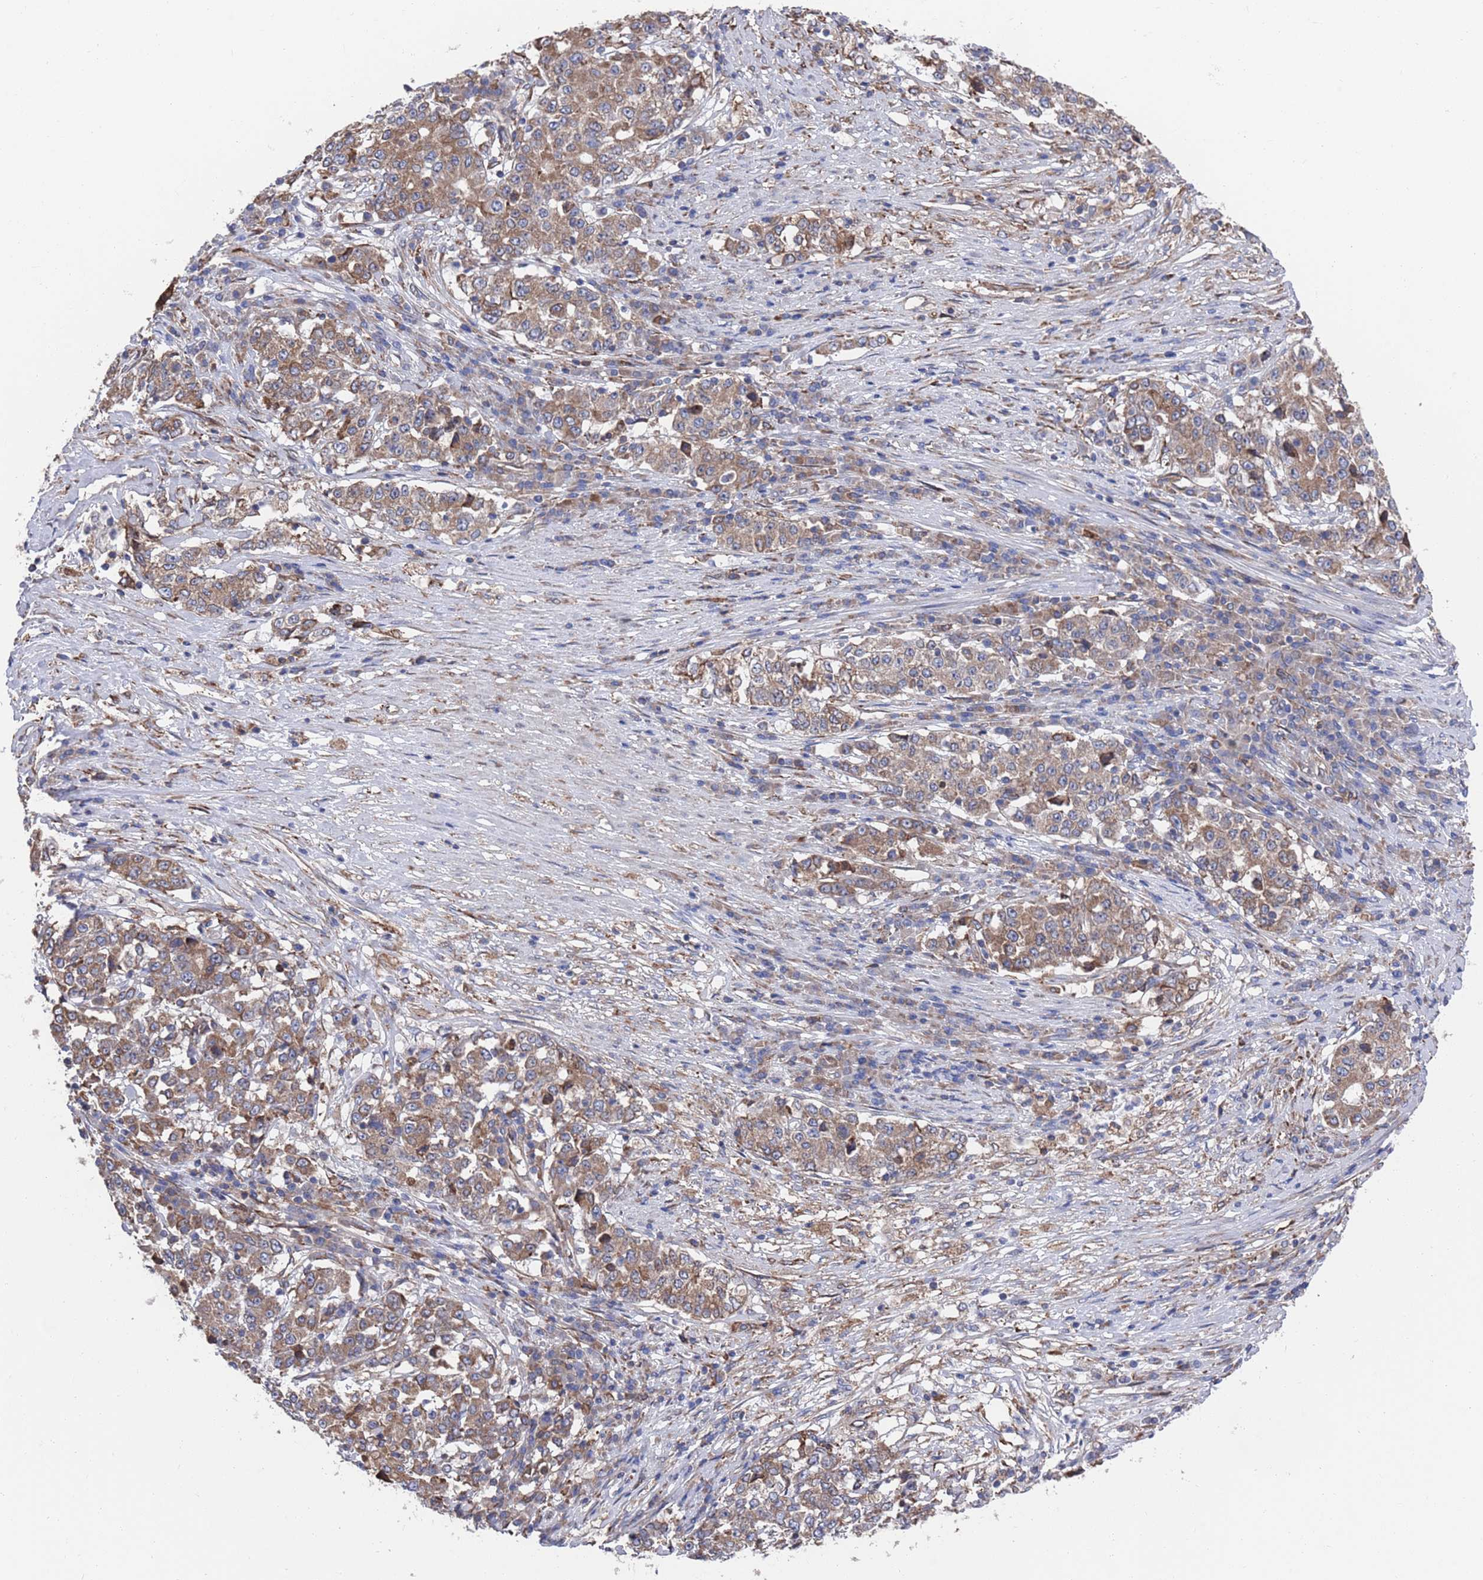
{"staining": {"intensity": "moderate", "quantity": ">75%", "location": "cytoplasmic/membranous"}, "tissue": "stomach cancer", "cell_type": "Tumor cells", "image_type": "cancer", "snomed": [{"axis": "morphology", "description": "Adenocarcinoma, NOS"}, {"axis": "topography", "description": "Stomach"}], "caption": "Adenocarcinoma (stomach) tissue reveals moderate cytoplasmic/membranous staining in approximately >75% of tumor cells Immunohistochemistry stains the protein in brown and the nuclei are stained blue.", "gene": "GID8", "patient": {"sex": "male", "age": 59}}